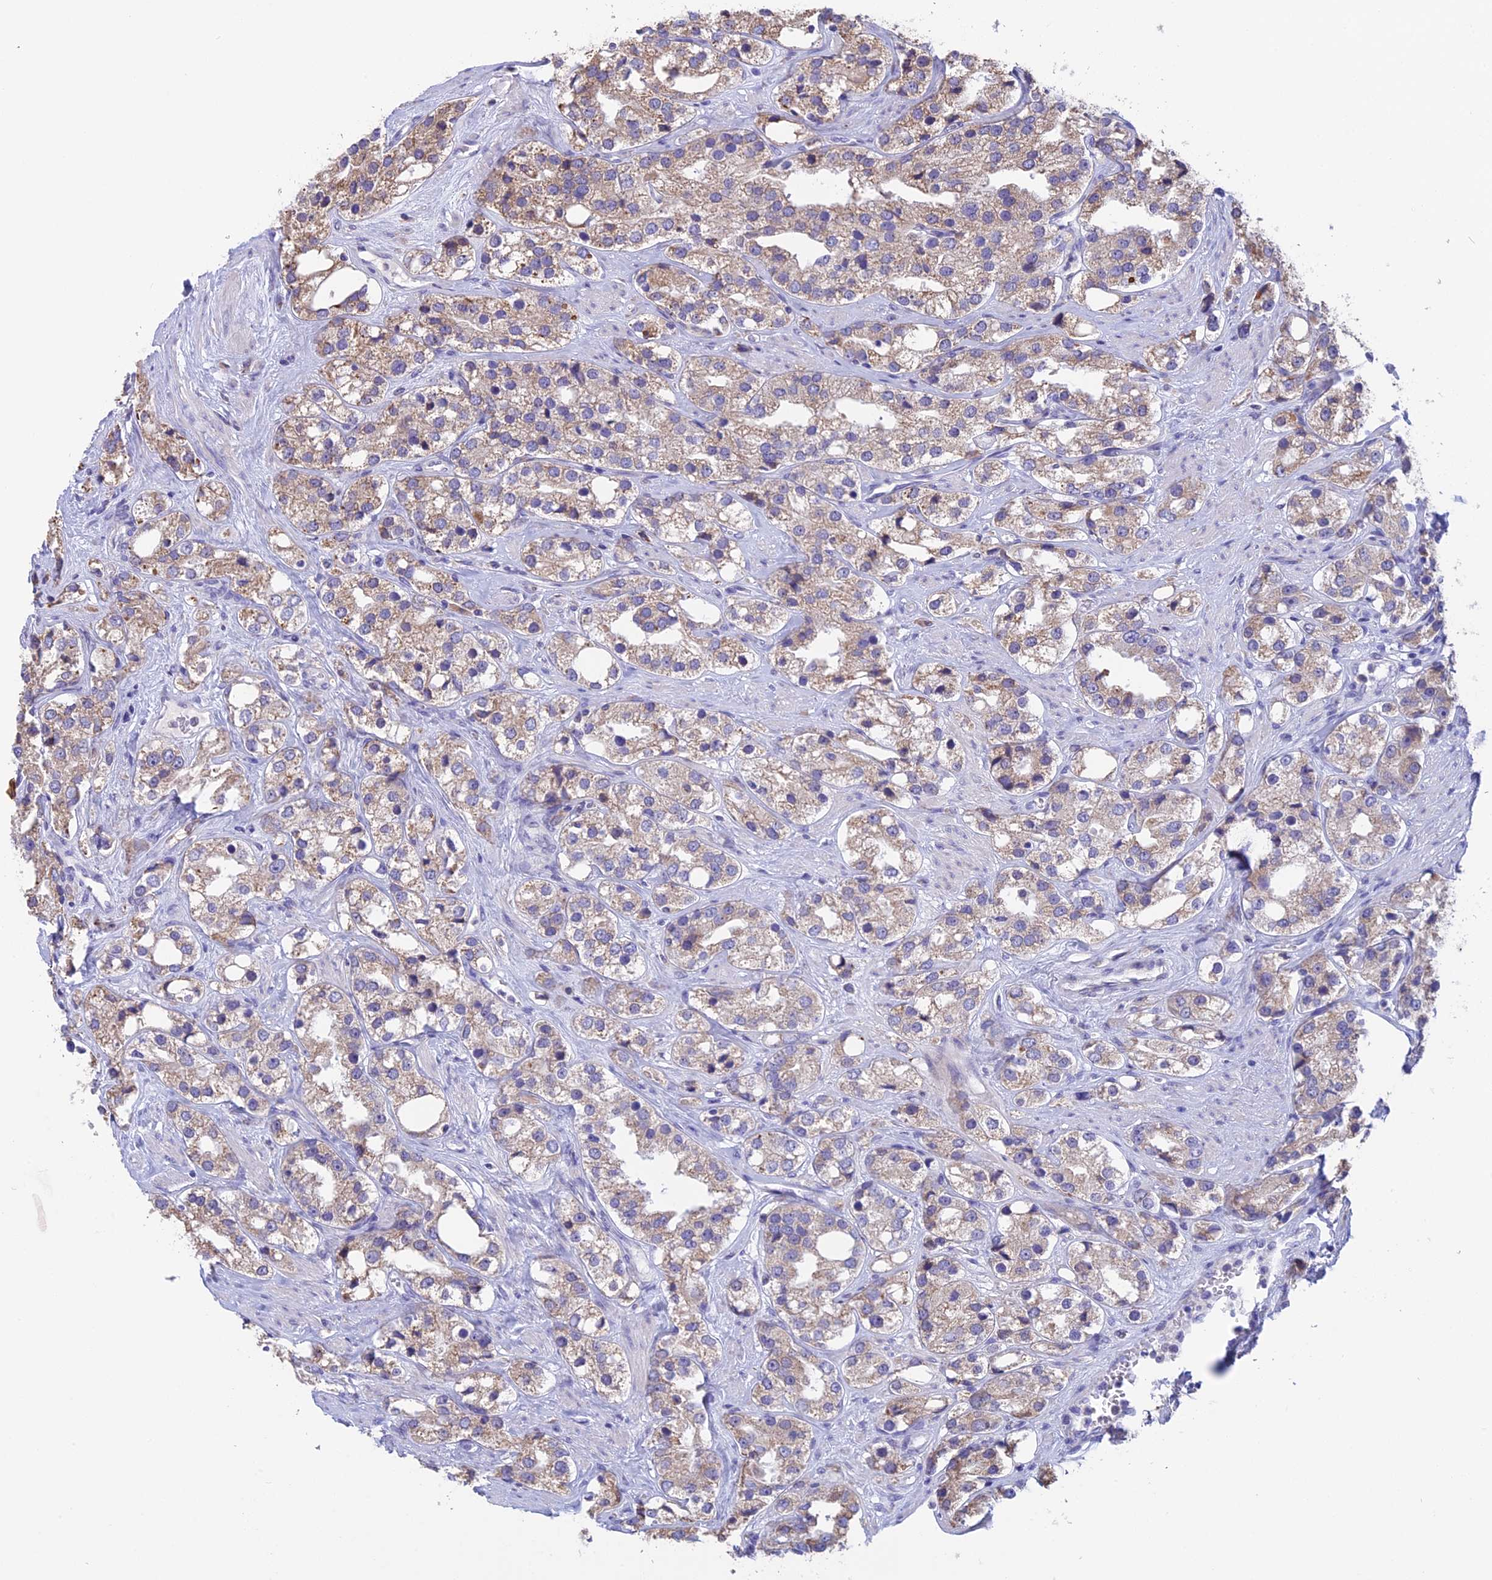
{"staining": {"intensity": "weak", "quantity": "25%-75%", "location": "cytoplasmic/membranous"}, "tissue": "prostate cancer", "cell_type": "Tumor cells", "image_type": "cancer", "snomed": [{"axis": "morphology", "description": "Adenocarcinoma, NOS"}, {"axis": "topography", "description": "Prostate"}], "caption": "Protein expression analysis of human prostate cancer (adenocarcinoma) reveals weak cytoplasmic/membranous expression in approximately 25%-75% of tumor cells. Nuclei are stained in blue.", "gene": "DMRTA2", "patient": {"sex": "male", "age": 79}}